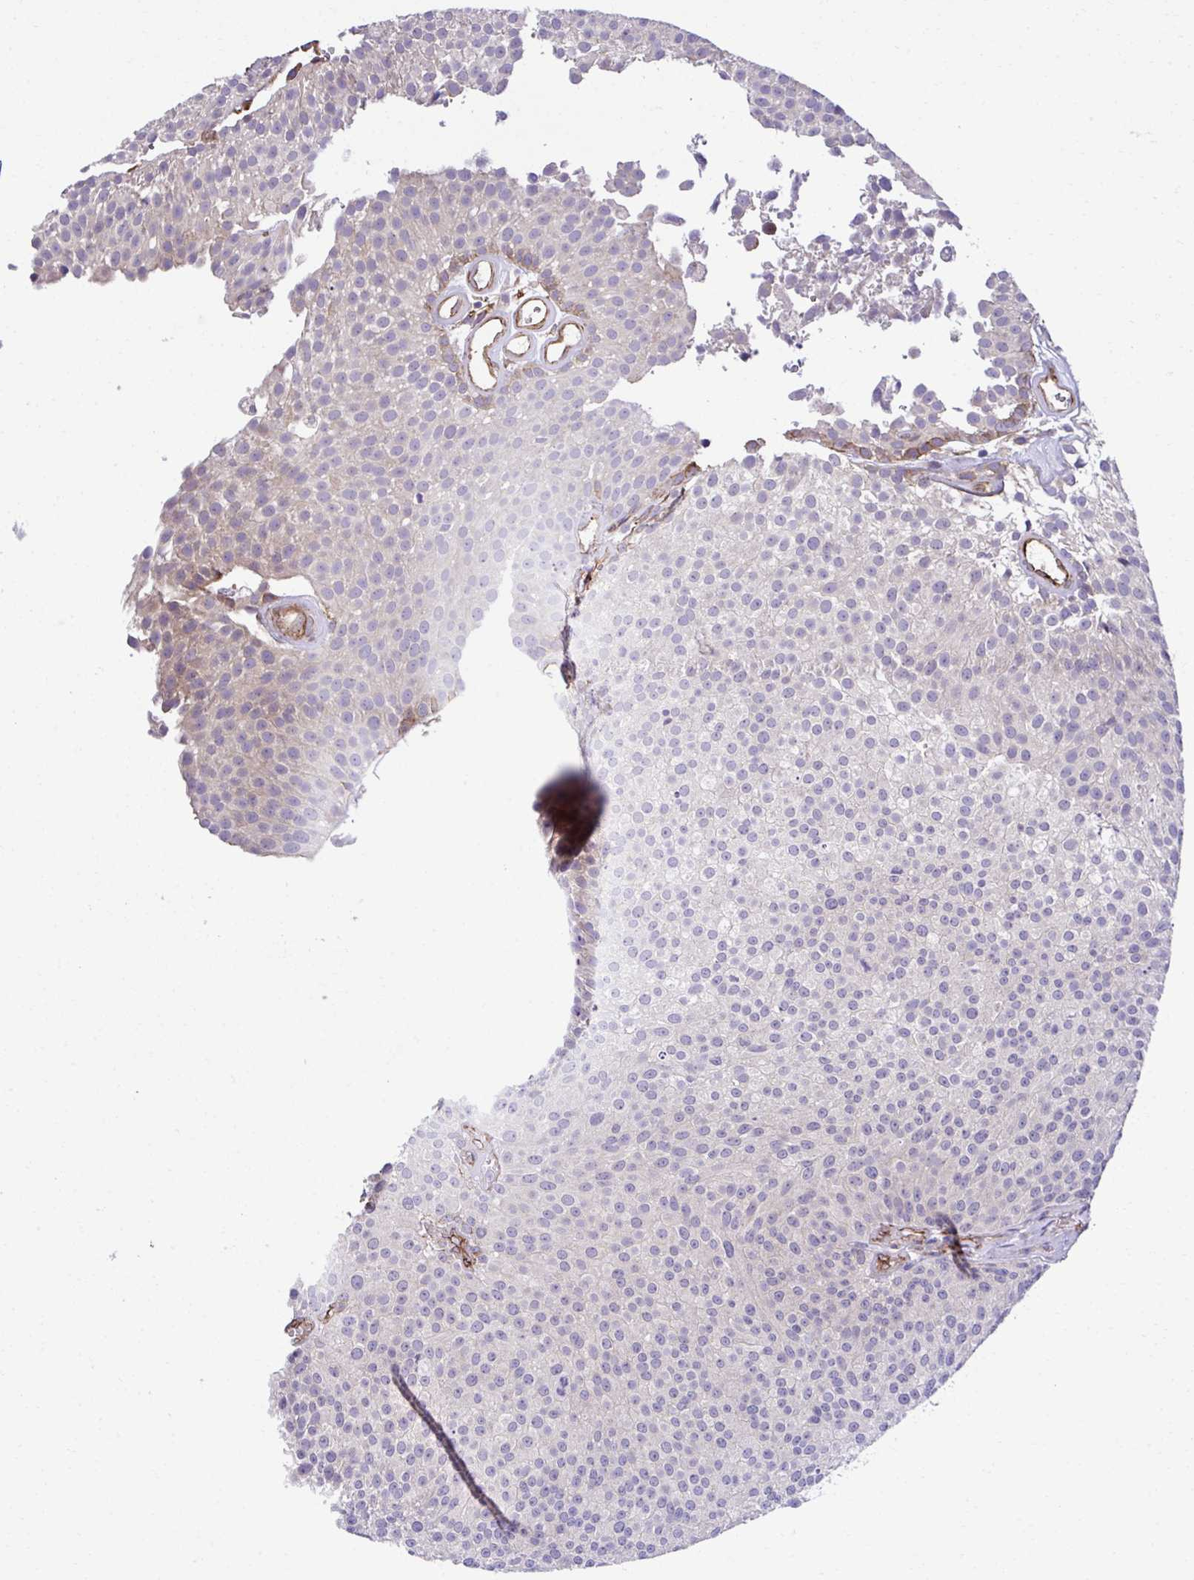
{"staining": {"intensity": "weak", "quantity": "25%-75%", "location": "cytoplasmic/membranous"}, "tissue": "urothelial cancer", "cell_type": "Tumor cells", "image_type": "cancer", "snomed": [{"axis": "morphology", "description": "Urothelial carcinoma, Low grade"}, {"axis": "topography", "description": "Urinary bladder"}], "caption": "This image shows urothelial cancer stained with immunohistochemistry (IHC) to label a protein in brown. The cytoplasmic/membranous of tumor cells show weak positivity for the protein. Nuclei are counter-stained blue.", "gene": "TRIM52", "patient": {"sex": "female", "age": 79}}